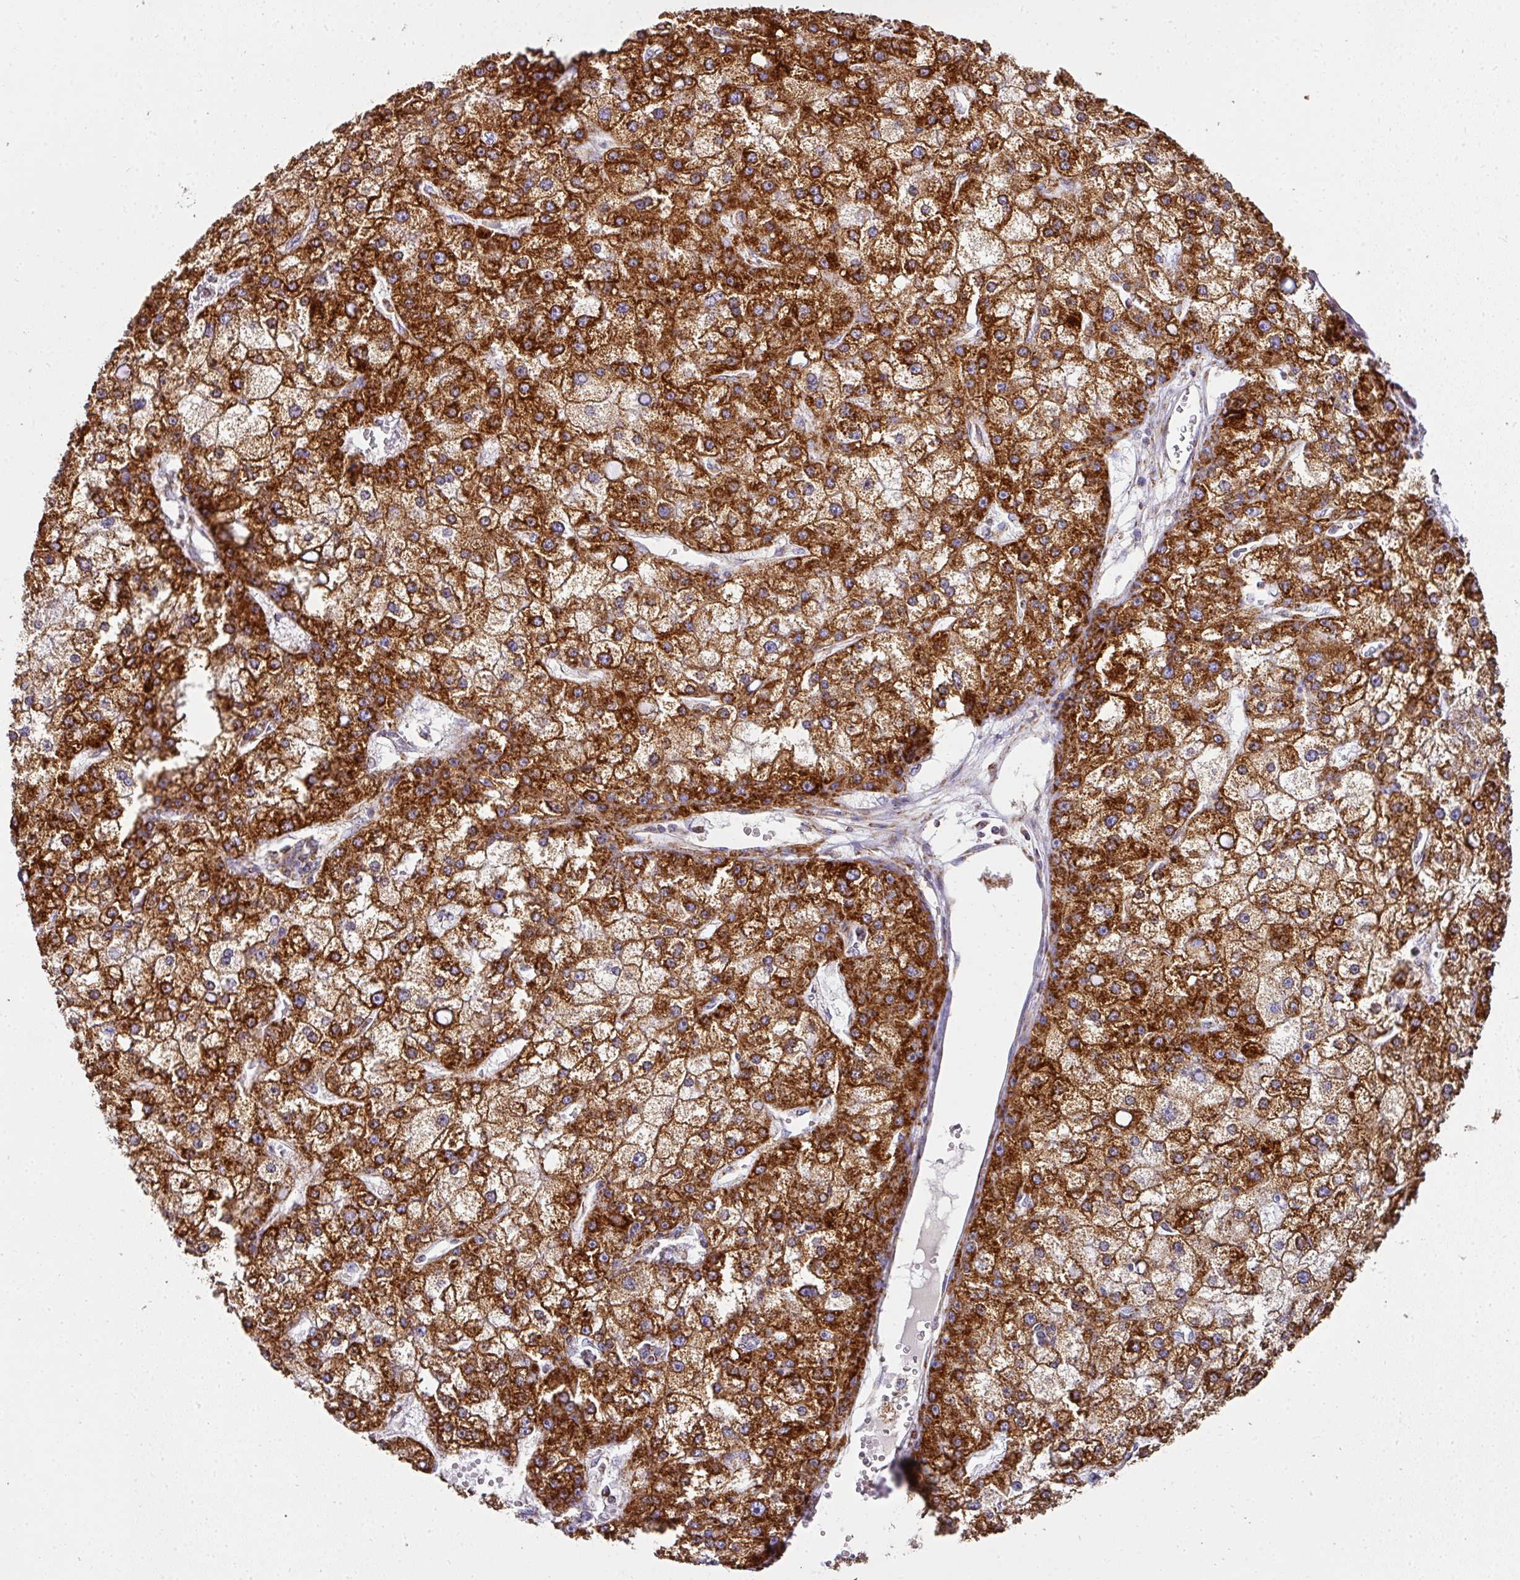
{"staining": {"intensity": "strong", "quantity": ">75%", "location": "cytoplasmic/membranous"}, "tissue": "liver cancer", "cell_type": "Tumor cells", "image_type": "cancer", "snomed": [{"axis": "morphology", "description": "Carcinoma, Hepatocellular, NOS"}, {"axis": "topography", "description": "Liver"}], "caption": "Immunohistochemistry photomicrograph of liver cancer (hepatocellular carcinoma) stained for a protein (brown), which displays high levels of strong cytoplasmic/membranous expression in approximately >75% of tumor cells.", "gene": "UQCRFS1", "patient": {"sex": "male", "age": 67}}